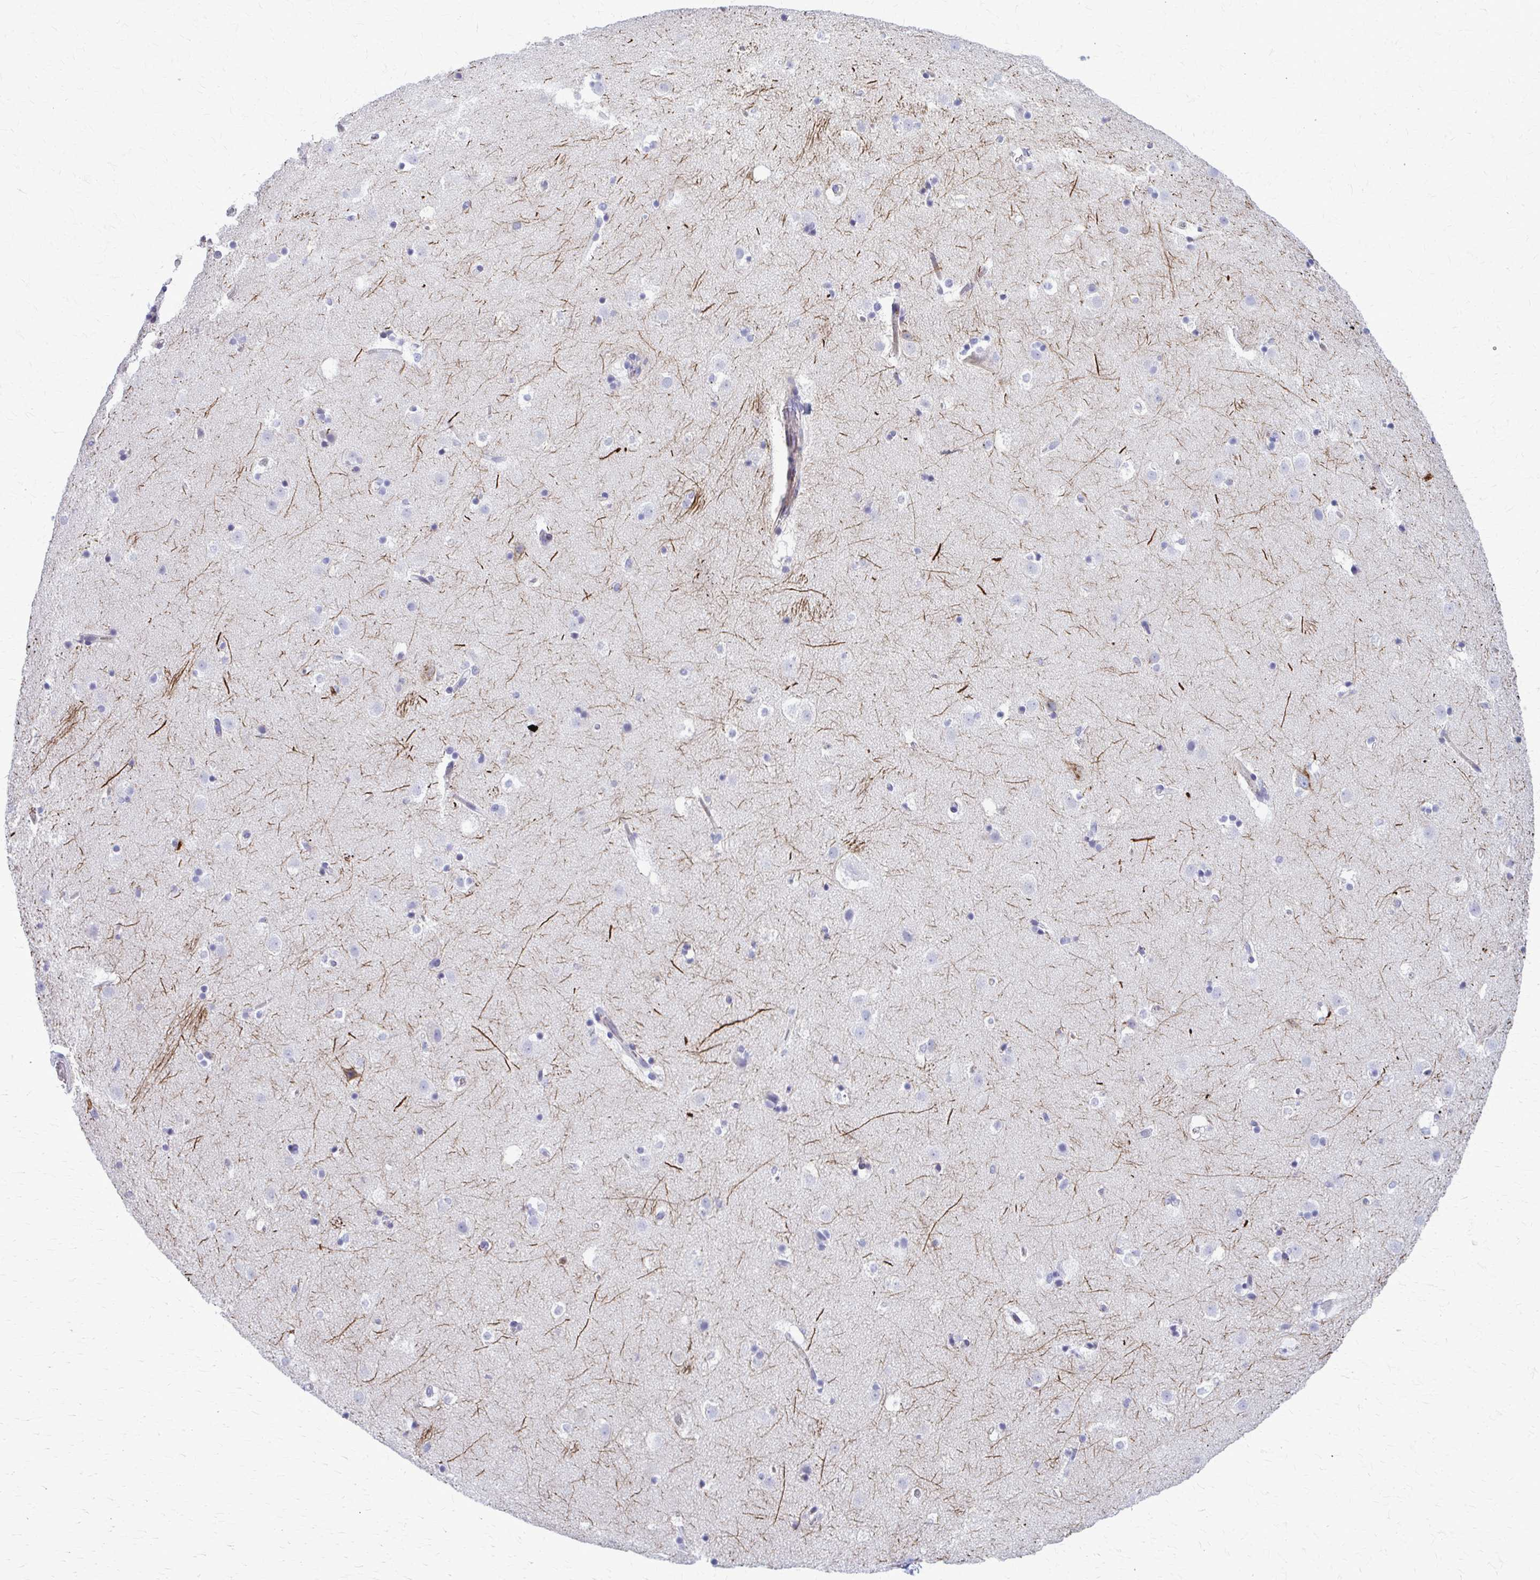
{"staining": {"intensity": "negative", "quantity": "none", "location": "none"}, "tissue": "caudate", "cell_type": "Glial cells", "image_type": "normal", "snomed": [{"axis": "morphology", "description": "Normal tissue, NOS"}, {"axis": "topography", "description": "Lateral ventricle wall"}], "caption": "There is no significant expression in glial cells of caudate. (DAB (3,3'-diaminobenzidine) IHC with hematoxylin counter stain).", "gene": "PEDS1", "patient": {"sex": "male", "age": 37}}